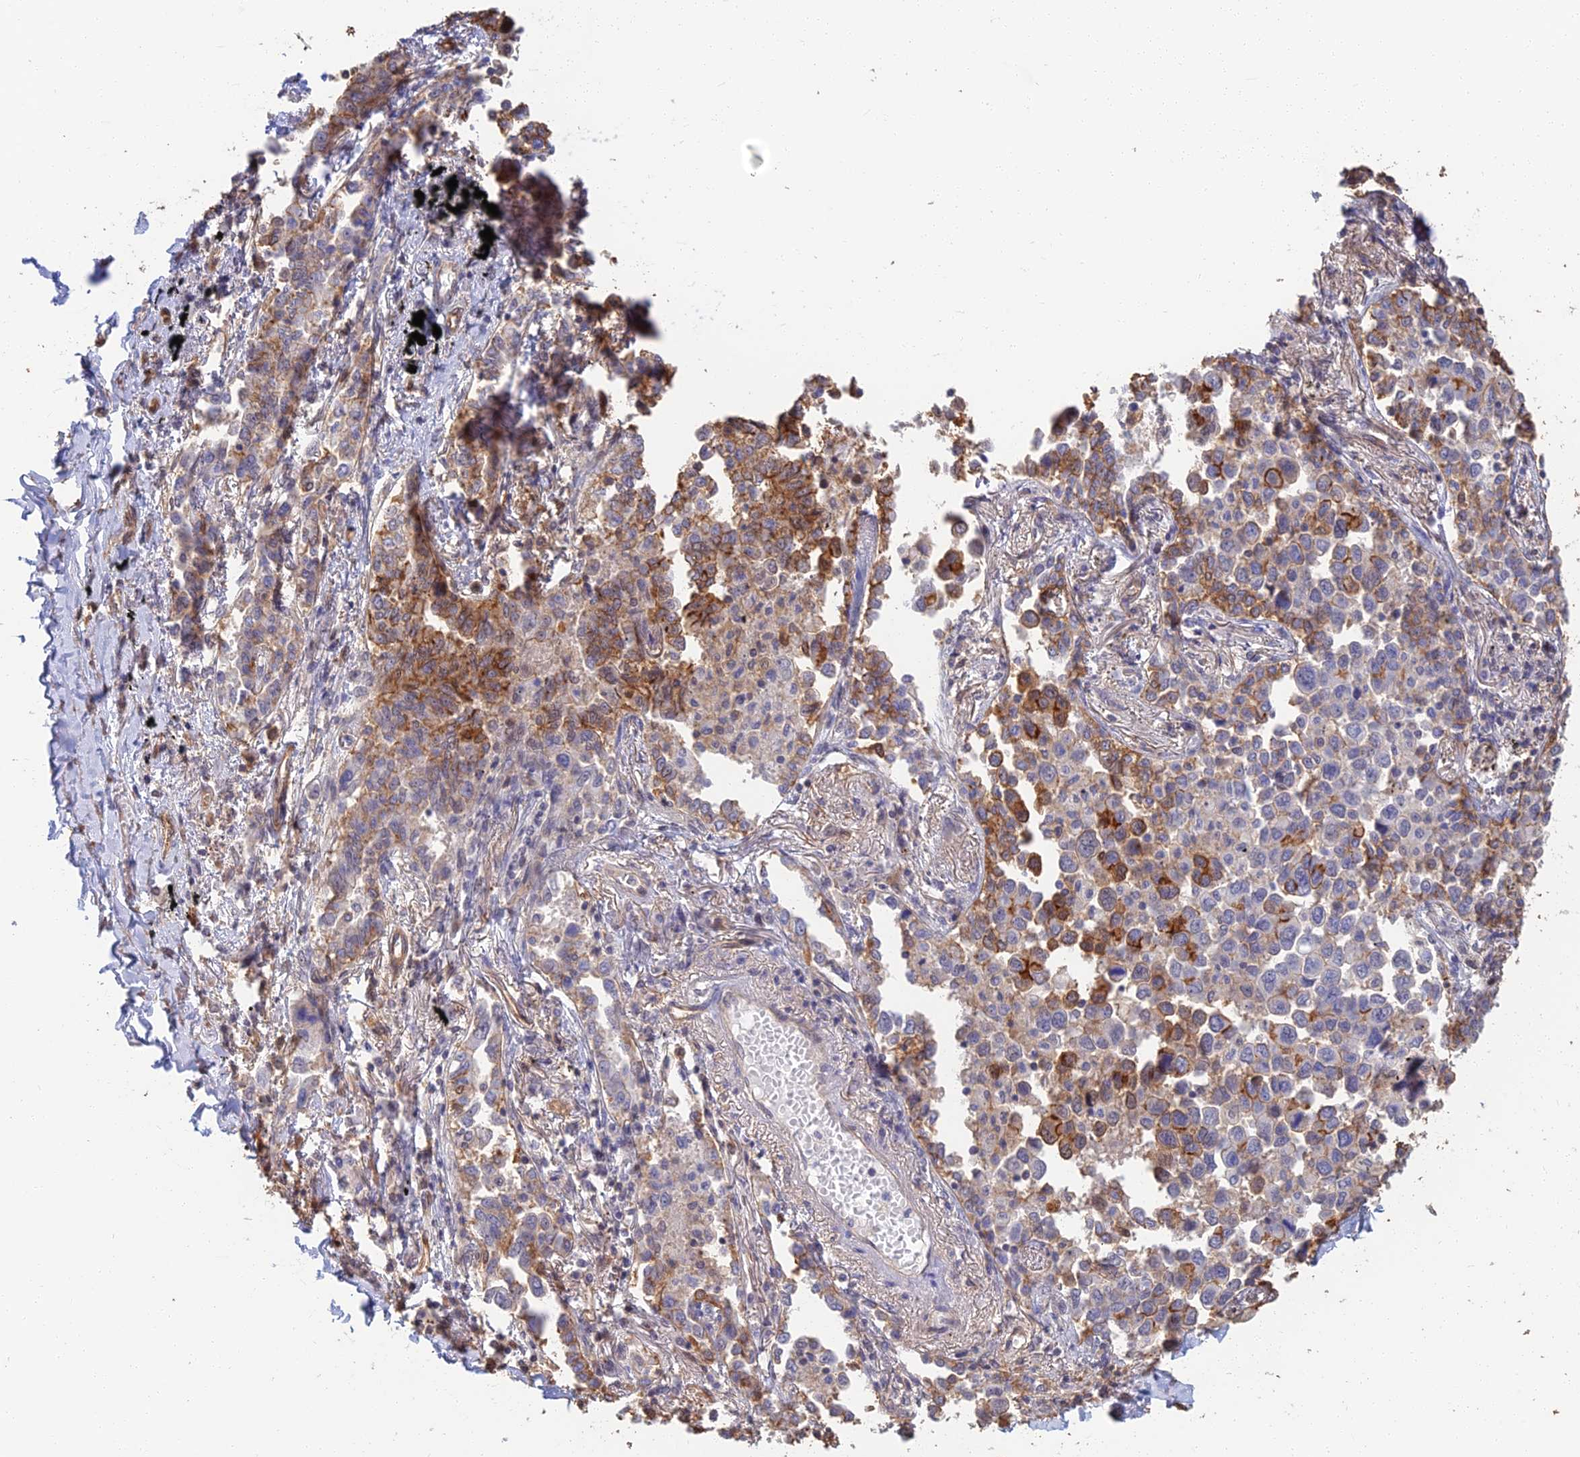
{"staining": {"intensity": "strong", "quantity": "<25%", "location": "cytoplasmic/membranous"}, "tissue": "lung cancer", "cell_type": "Tumor cells", "image_type": "cancer", "snomed": [{"axis": "morphology", "description": "Adenocarcinoma, NOS"}, {"axis": "topography", "description": "Lung"}], "caption": "Brown immunohistochemical staining in lung cancer (adenocarcinoma) demonstrates strong cytoplasmic/membranous expression in about <25% of tumor cells.", "gene": "LRRN3", "patient": {"sex": "male", "age": 67}}